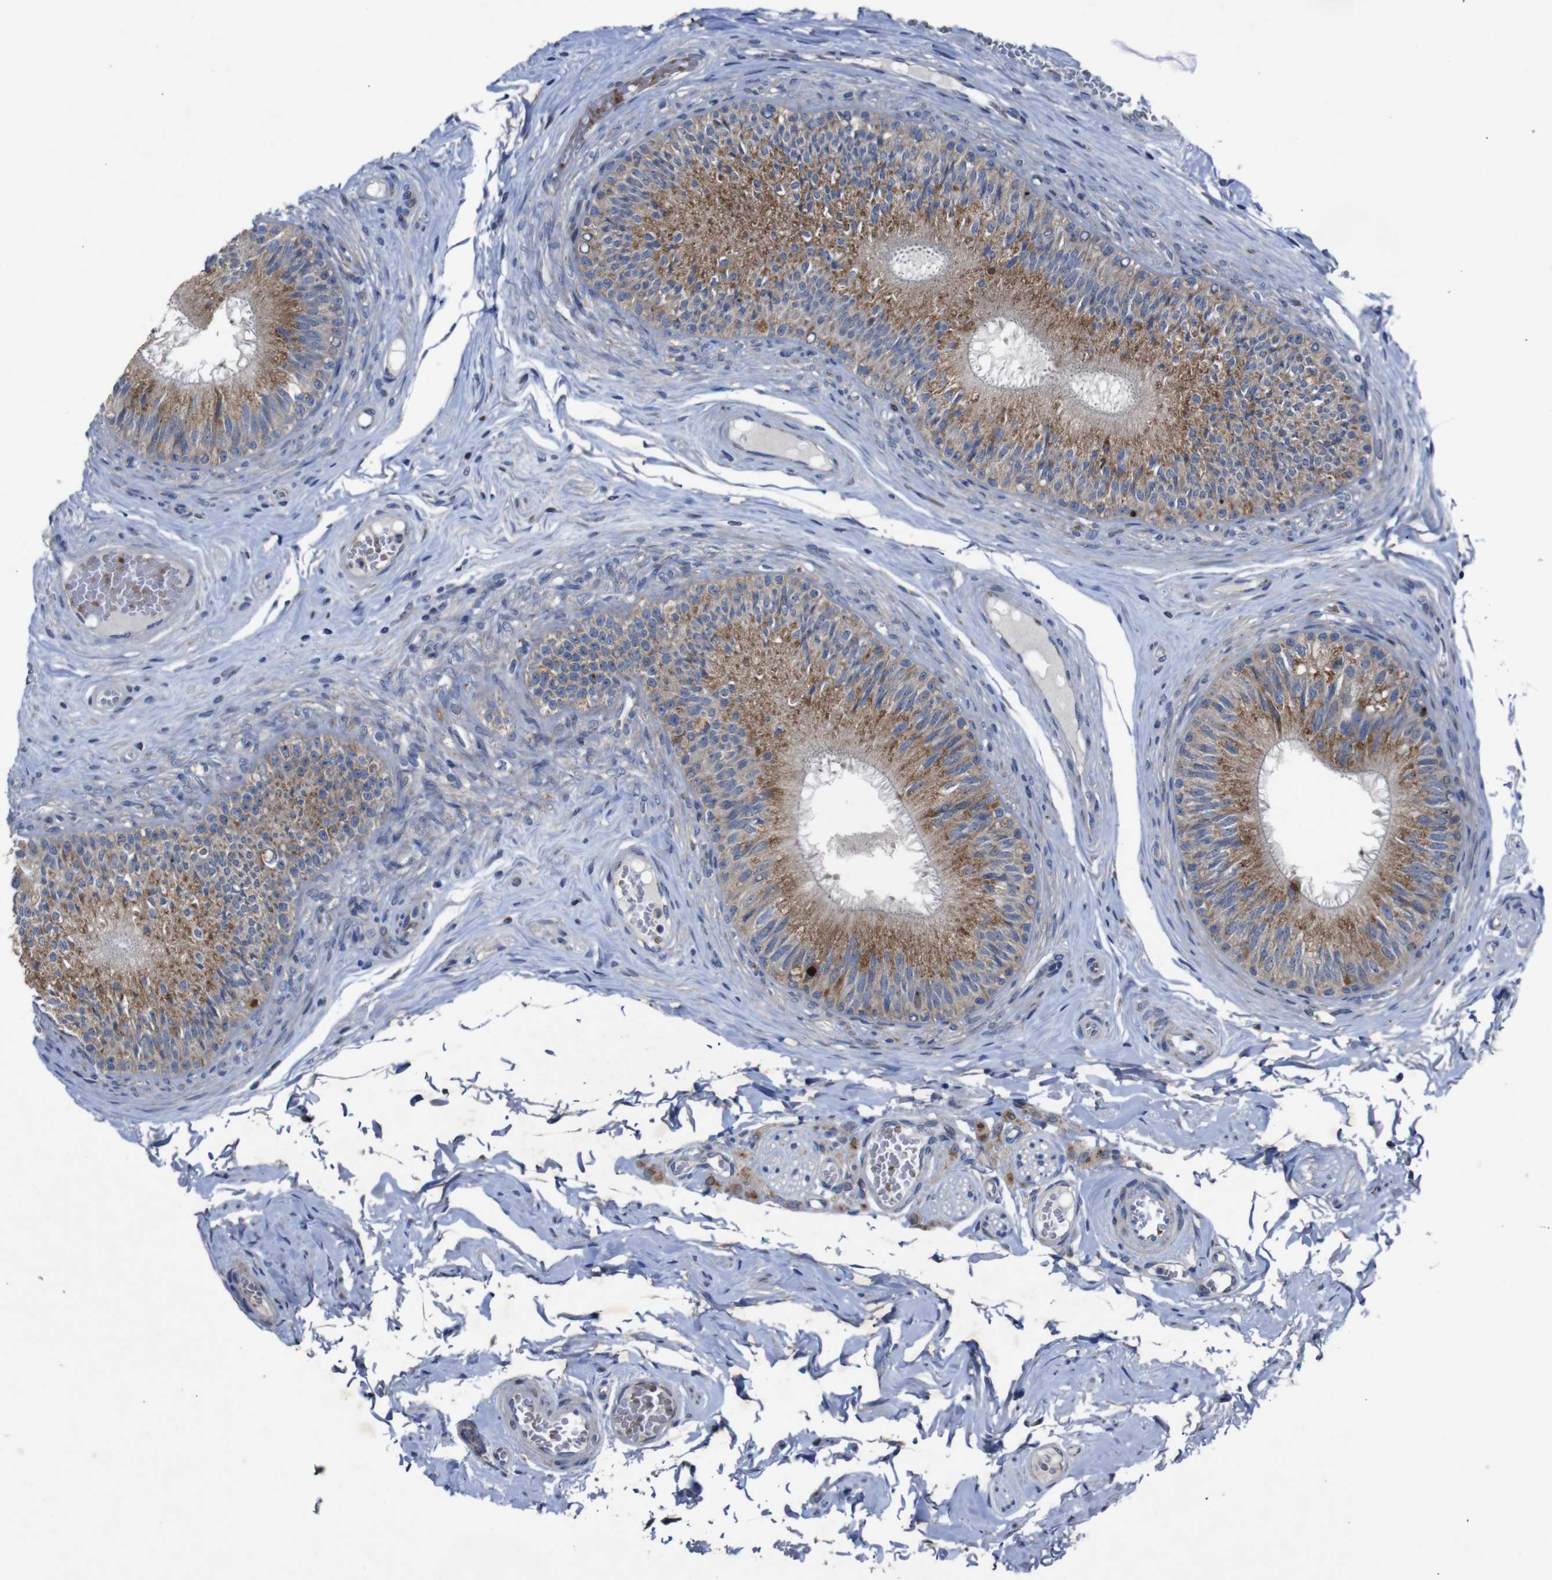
{"staining": {"intensity": "moderate", "quantity": ">75%", "location": "cytoplasmic/membranous"}, "tissue": "epididymis", "cell_type": "Glandular cells", "image_type": "normal", "snomed": [{"axis": "morphology", "description": "Normal tissue, NOS"}, {"axis": "topography", "description": "Testis"}, {"axis": "topography", "description": "Epididymis"}], "caption": "DAB immunohistochemical staining of benign human epididymis shows moderate cytoplasmic/membranous protein staining in approximately >75% of glandular cells. Immunohistochemistry (ihc) stains the protein in brown and the nuclei are stained blue.", "gene": "CHST10", "patient": {"sex": "male", "age": 36}}